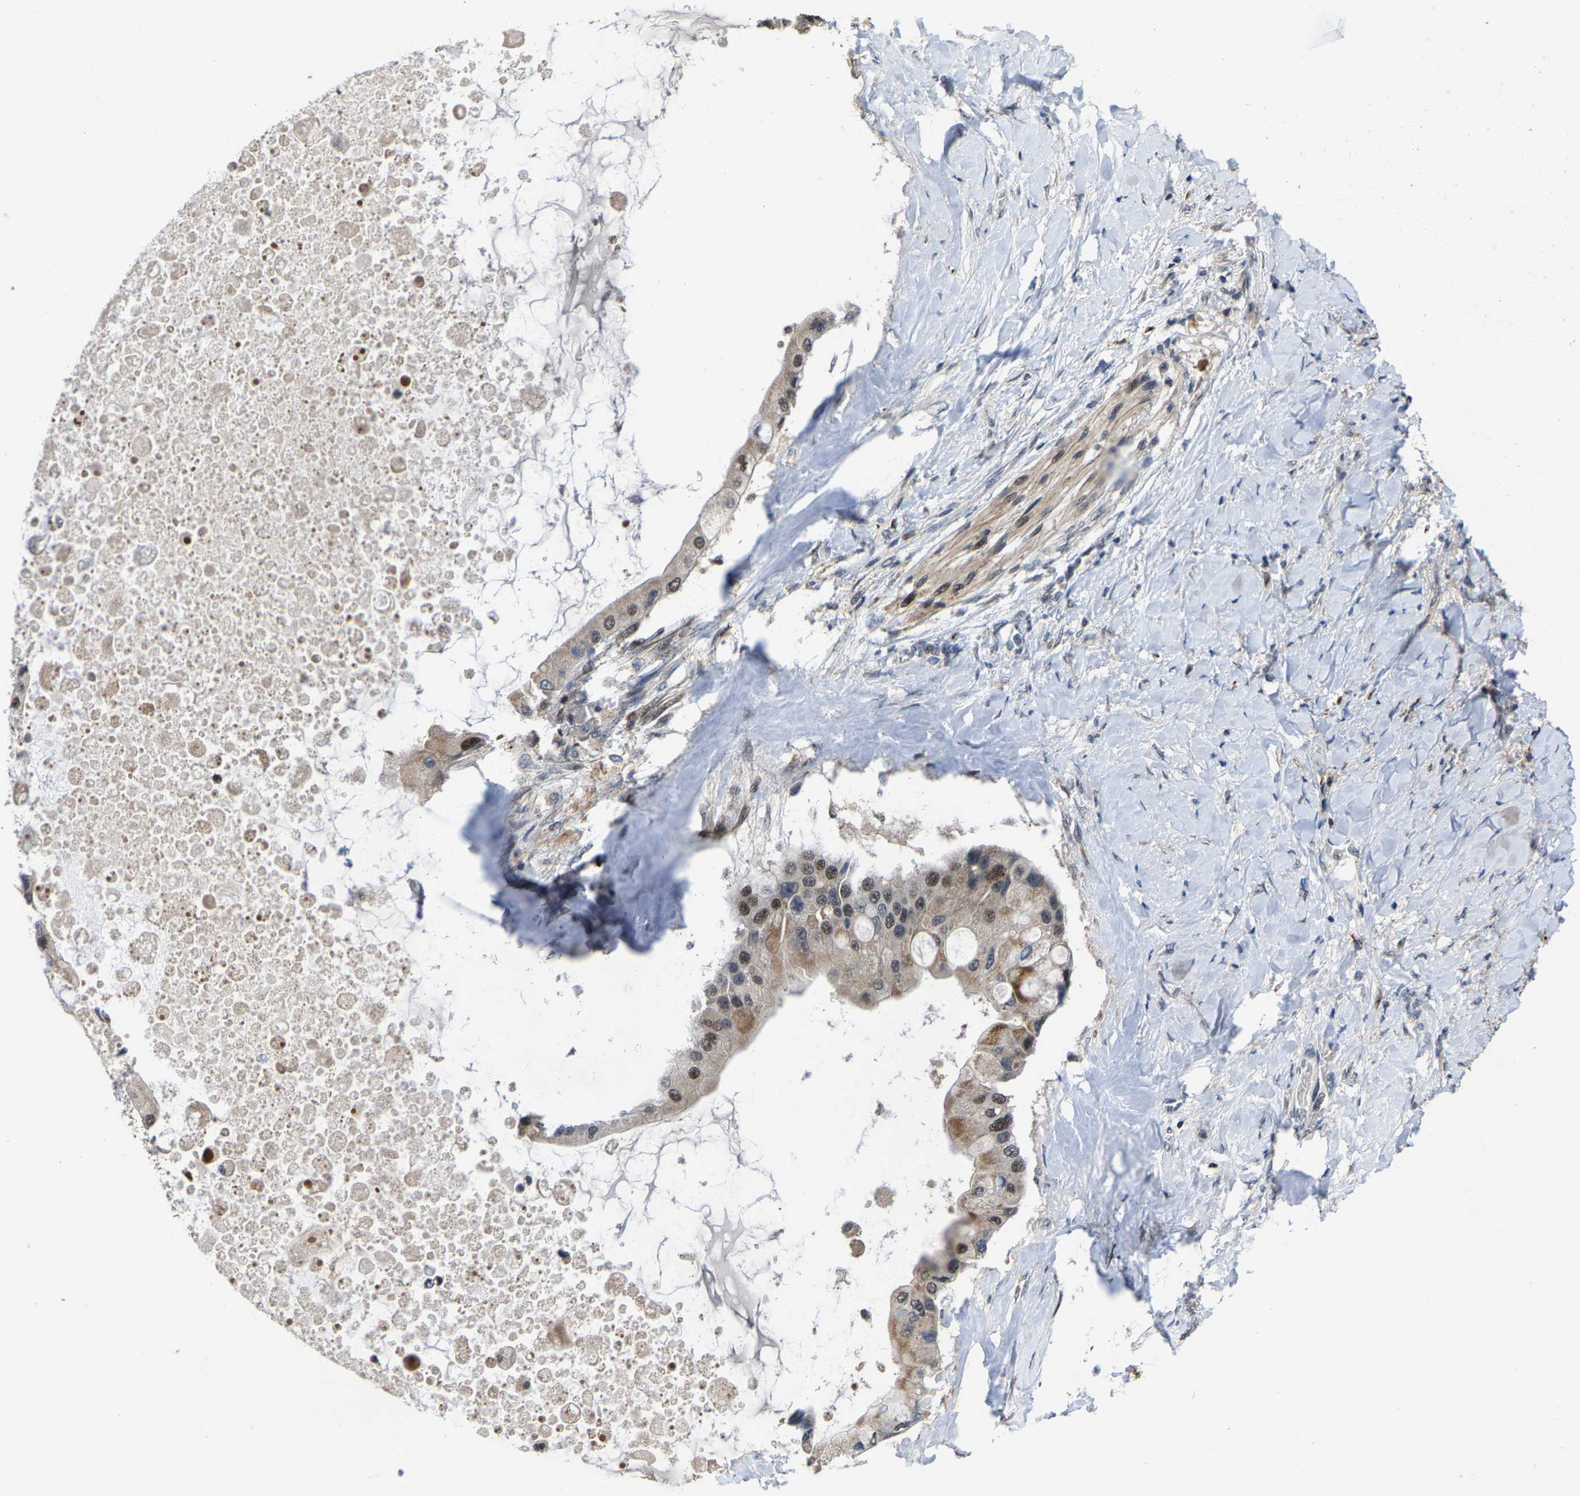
{"staining": {"intensity": "moderate", "quantity": "<25%", "location": "cytoplasmic/membranous,nuclear"}, "tissue": "liver cancer", "cell_type": "Tumor cells", "image_type": "cancer", "snomed": [{"axis": "morphology", "description": "Cholangiocarcinoma"}, {"axis": "topography", "description": "Liver"}], "caption": "An immunohistochemistry (IHC) image of tumor tissue is shown. Protein staining in brown labels moderate cytoplasmic/membranous and nuclear positivity in liver cancer within tumor cells.", "gene": "TDRKH", "patient": {"sex": "male", "age": 50}}